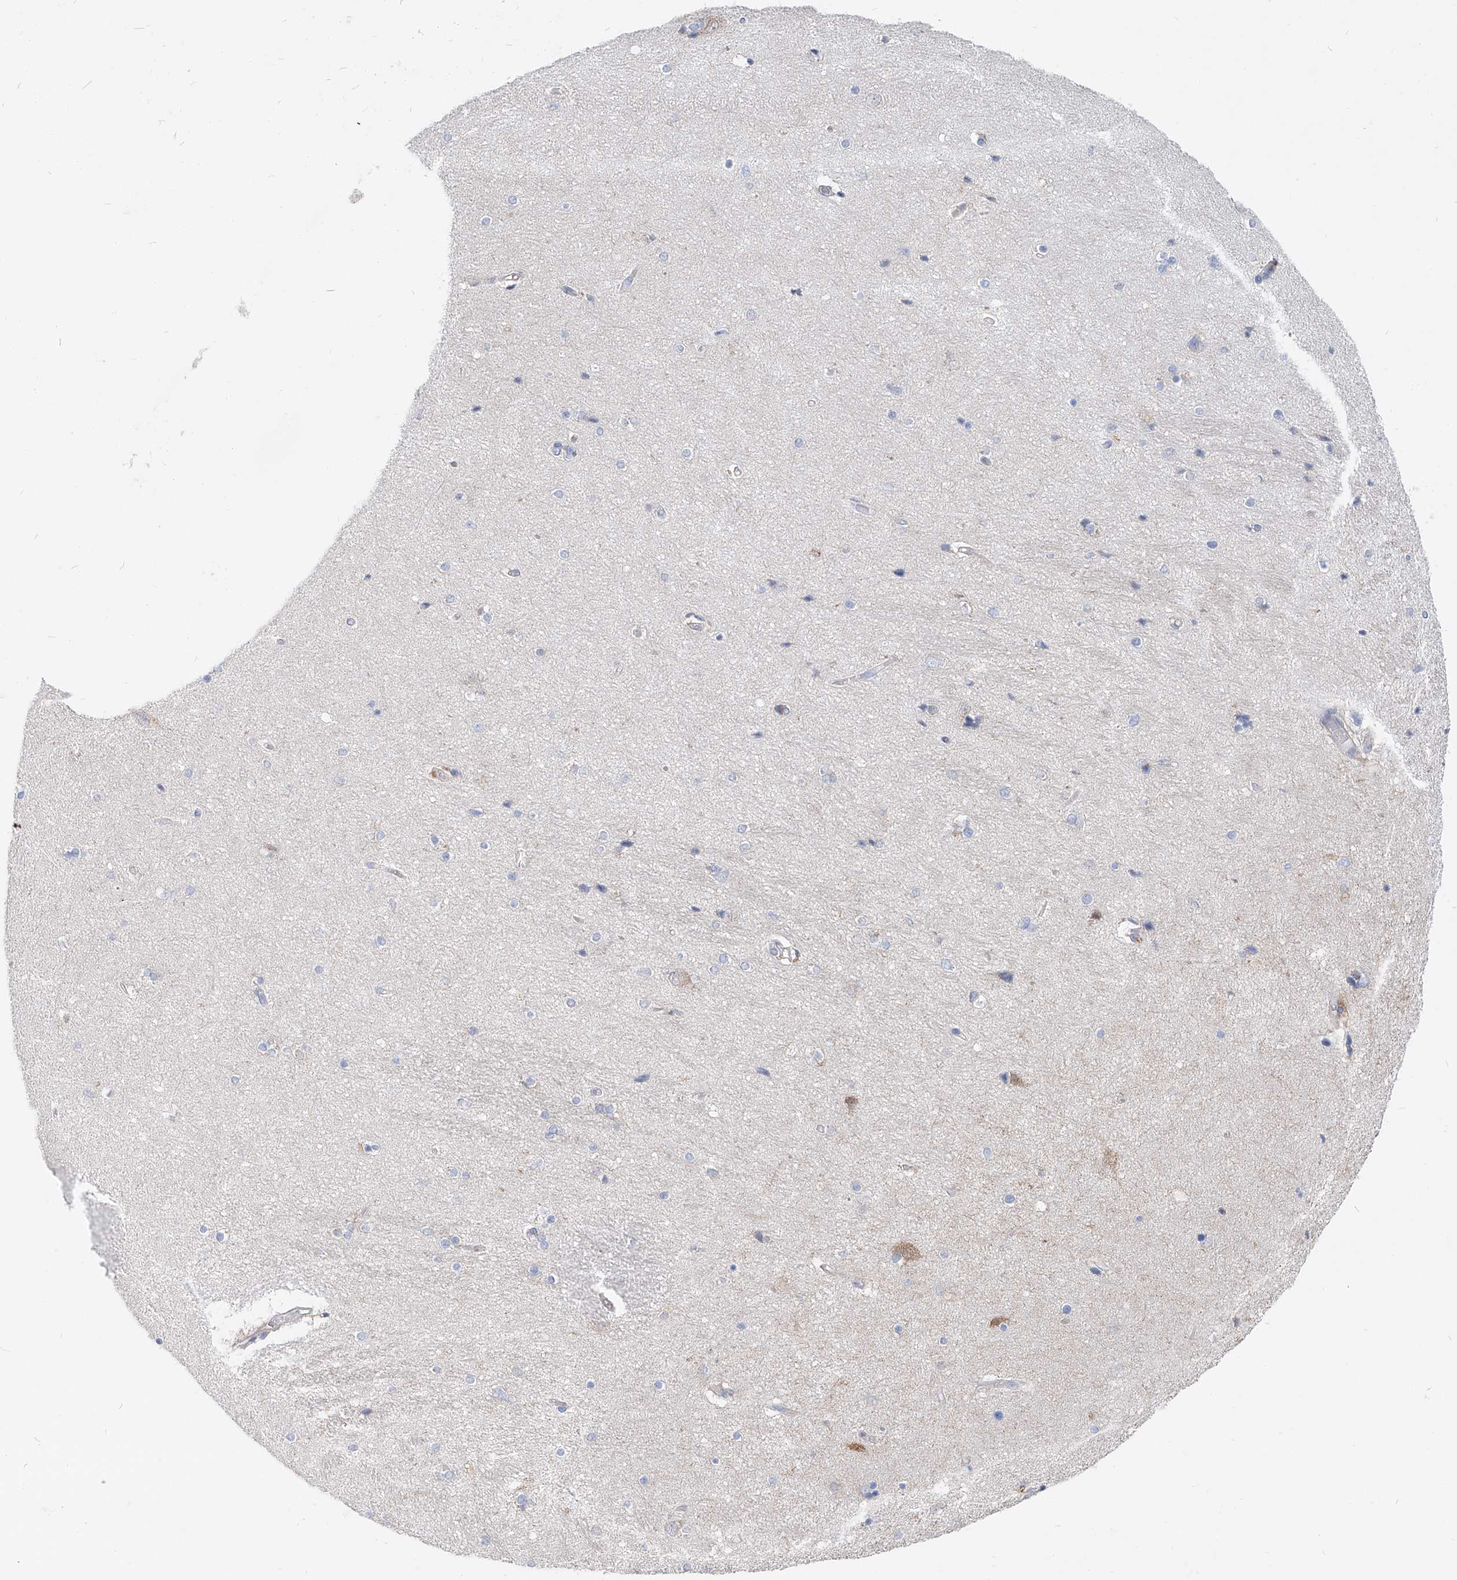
{"staining": {"intensity": "negative", "quantity": "none", "location": "none"}, "tissue": "hippocampus", "cell_type": "Glial cells", "image_type": "normal", "snomed": [{"axis": "morphology", "description": "Normal tissue, NOS"}, {"axis": "topography", "description": "Hippocampus"}], "caption": "High magnification brightfield microscopy of benign hippocampus stained with DAB (3,3'-diaminobenzidine) (brown) and counterstained with hematoxylin (blue): glial cells show no significant expression. (Brightfield microscopy of DAB (3,3'-diaminobenzidine) immunohistochemistry (IHC) at high magnification).", "gene": "UFL1", "patient": {"sex": "female", "age": 54}}